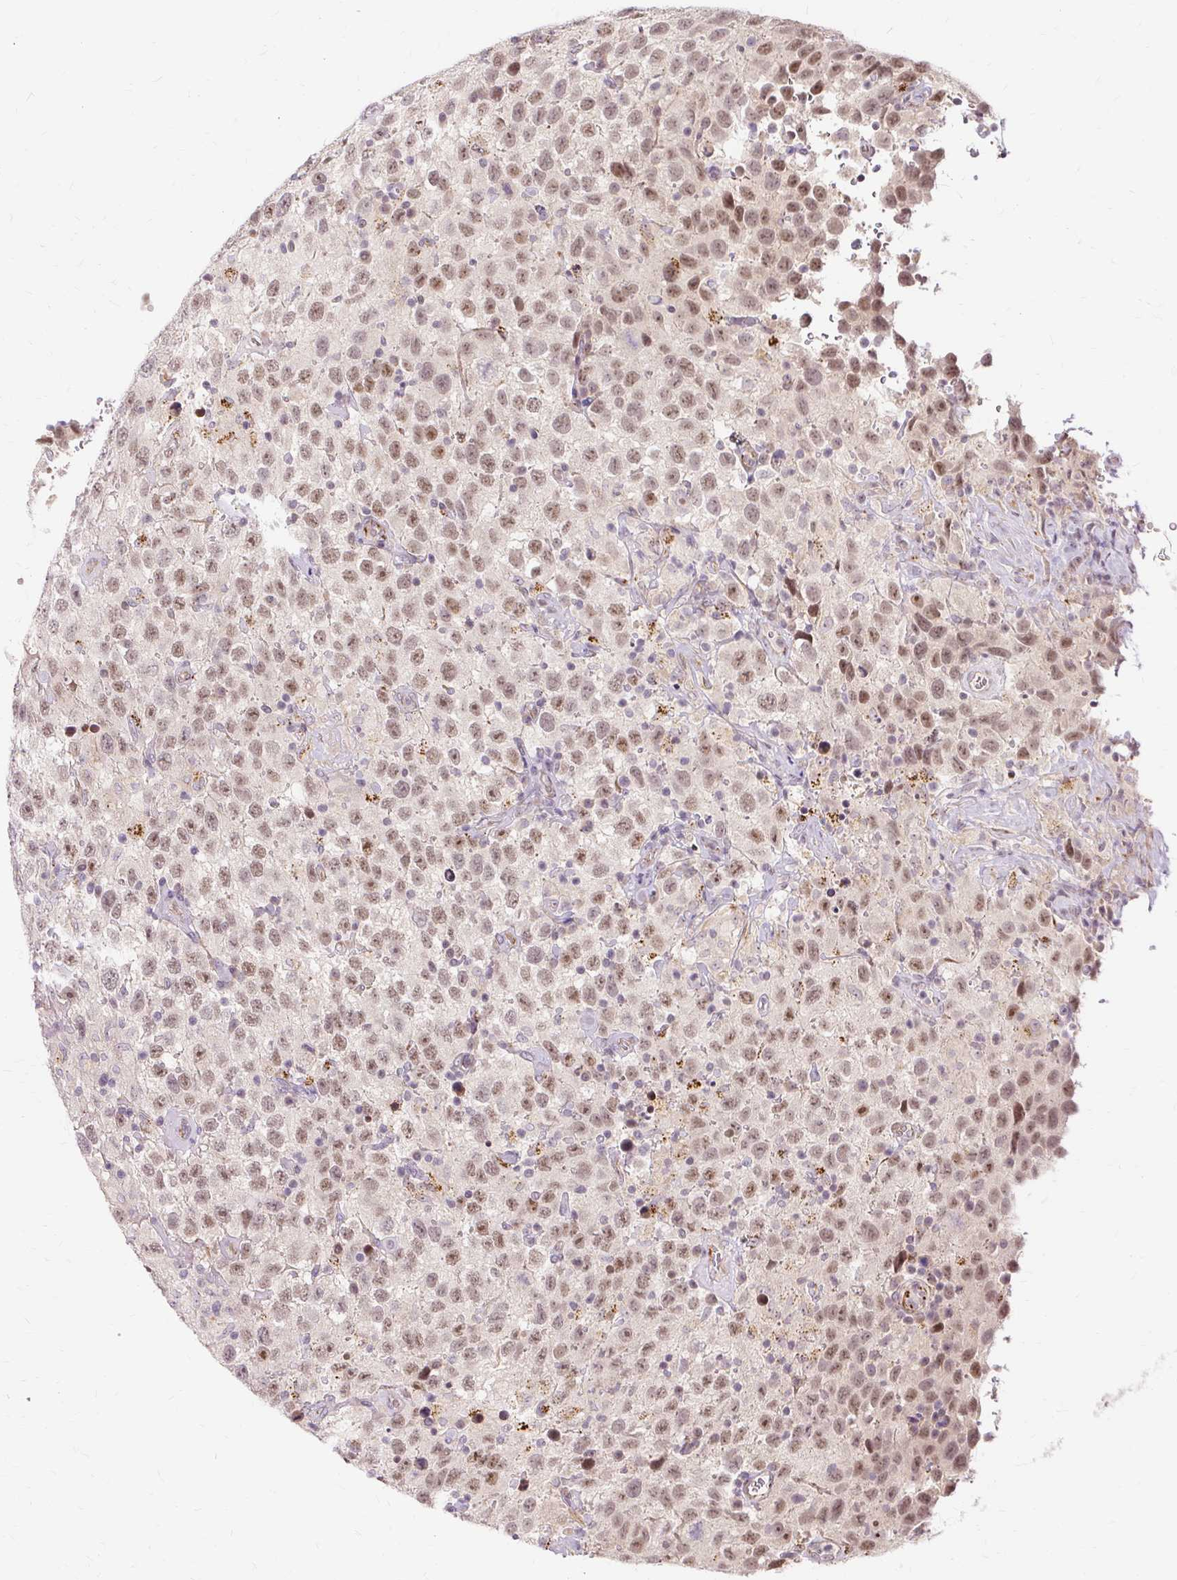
{"staining": {"intensity": "moderate", "quantity": "25%-75%", "location": "nuclear"}, "tissue": "testis cancer", "cell_type": "Tumor cells", "image_type": "cancer", "snomed": [{"axis": "morphology", "description": "Seminoma, NOS"}, {"axis": "topography", "description": "Testis"}], "caption": "This photomicrograph reveals testis seminoma stained with IHC to label a protein in brown. The nuclear of tumor cells show moderate positivity for the protein. Nuclei are counter-stained blue.", "gene": "MMACHC", "patient": {"sex": "male", "age": 41}}